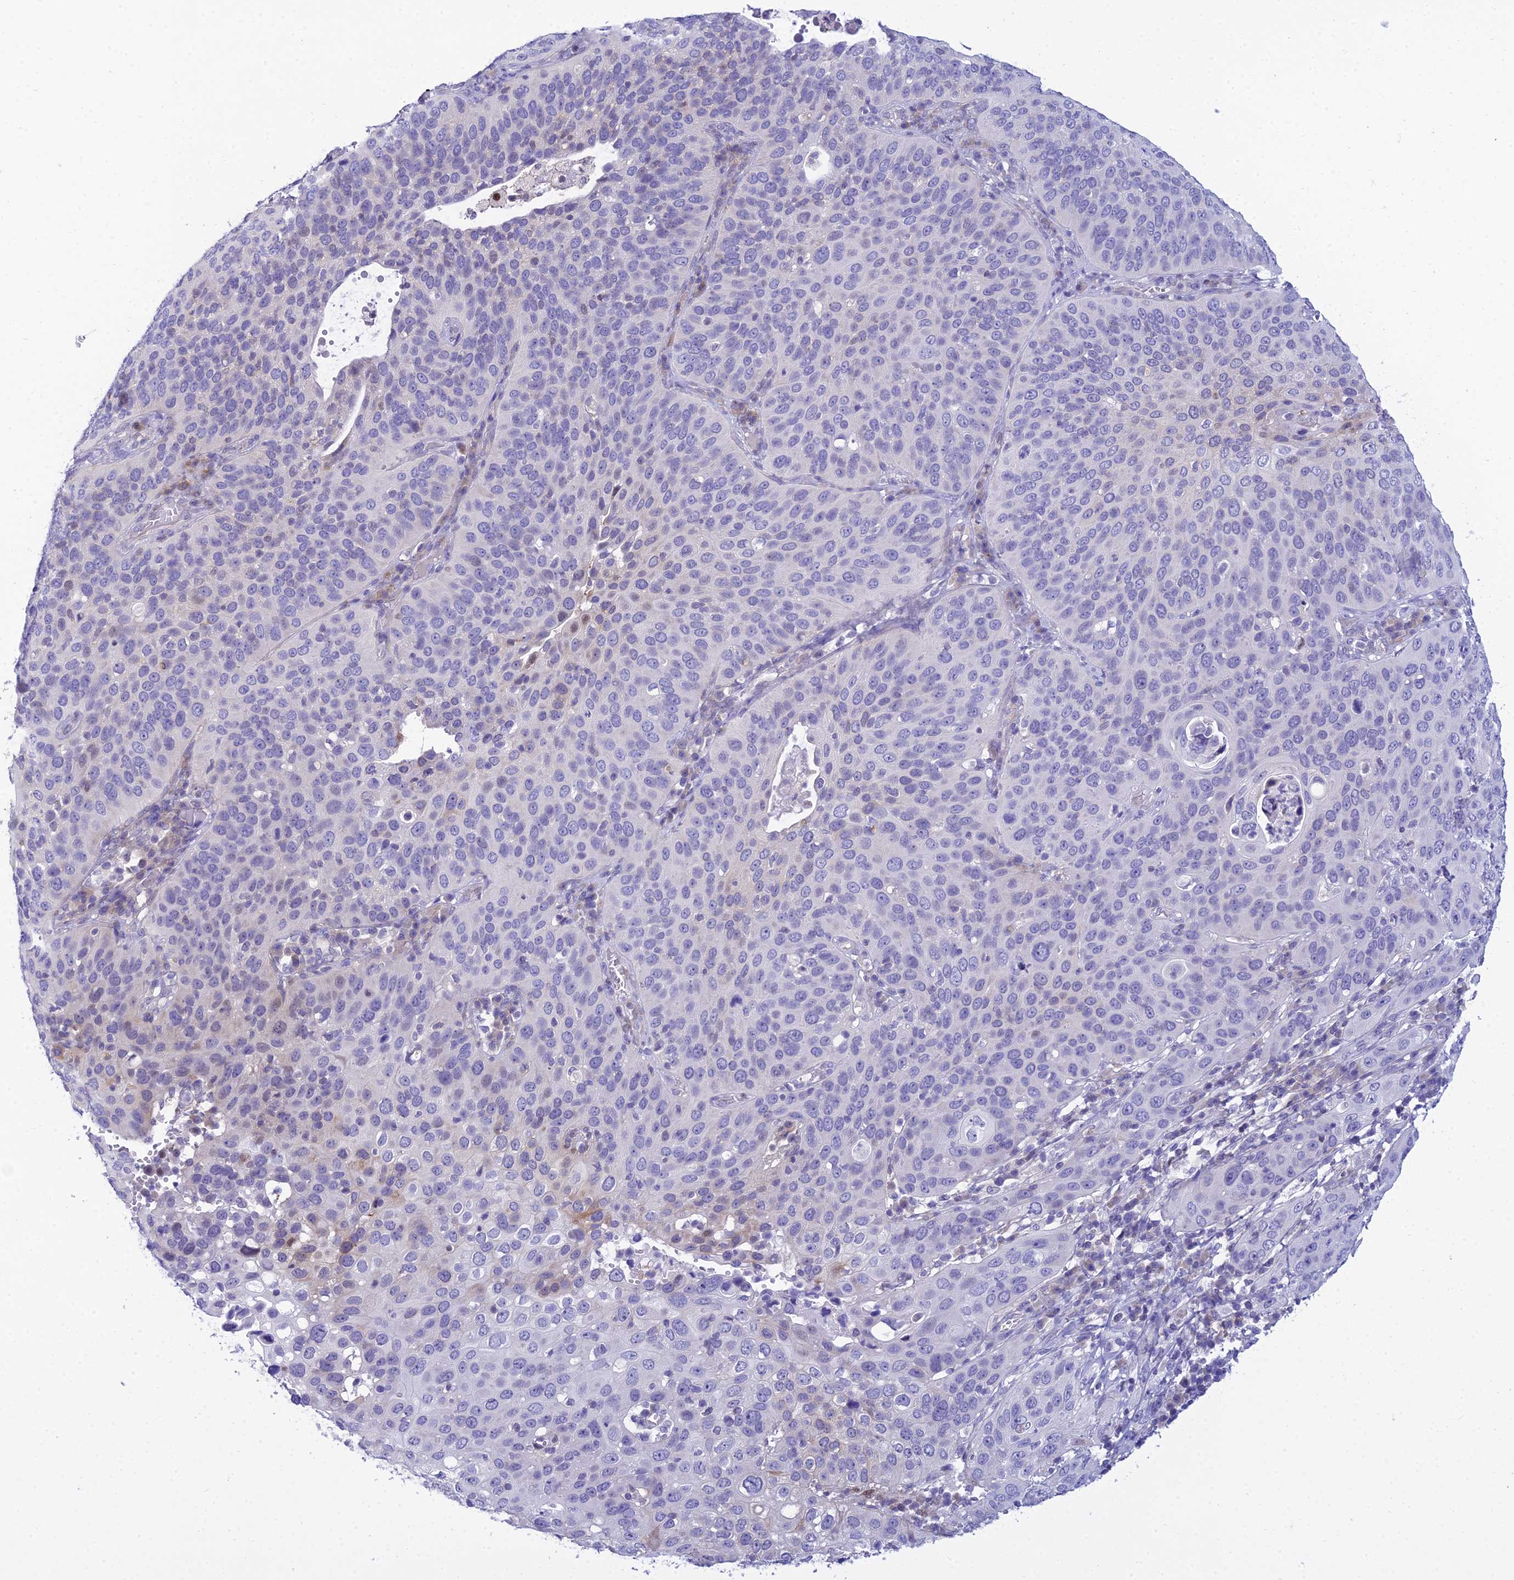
{"staining": {"intensity": "negative", "quantity": "none", "location": "none"}, "tissue": "cervical cancer", "cell_type": "Tumor cells", "image_type": "cancer", "snomed": [{"axis": "morphology", "description": "Squamous cell carcinoma, NOS"}, {"axis": "topography", "description": "Cervix"}], "caption": "Cervical squamous cell carcinoma stained for a protein using immunohistochemistry (IHC) shows no staining tumor cells.", "gene": "ZMIZ1", "patient": {"sex": "female", "age": 36}}